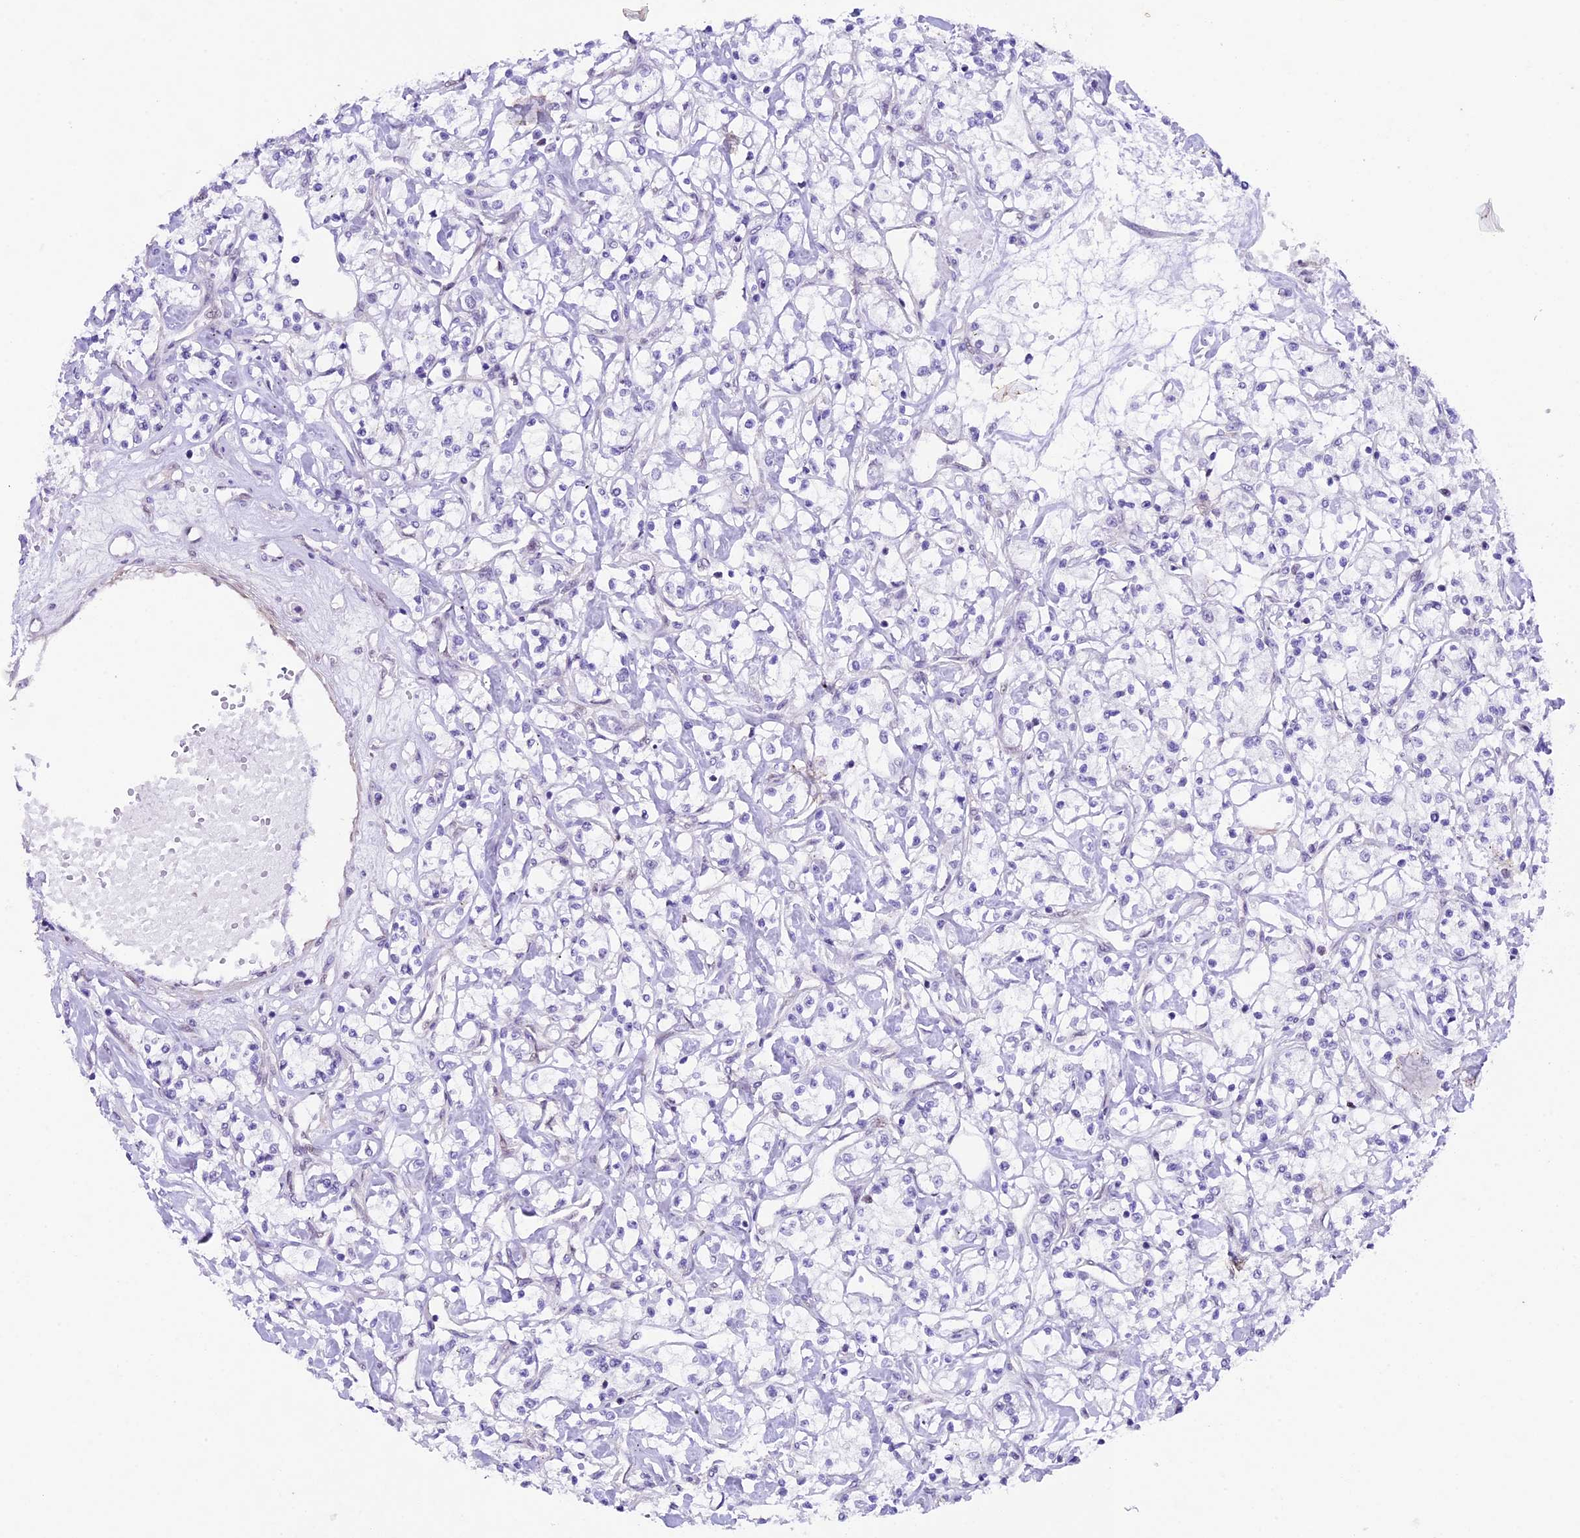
{"staining": {"intensity": "negative", "quantity": "none", "location": "none"}, "tissue": "renal cancer", "cell_type": "Tumor cells", "image_type": "cancer", "snomed": [{"axis": "morphology", "description": "Adenocarcinoma, NOS"}, {"axis": "topography", "description": "Kidney"}], "caption": "IHC micrograph of renal adenocarcinoma stained for a protein (brown), which reveals no expression in tumor cells.", "gene": "TFAM", "patient": {"sex": "female", "age": 59}}